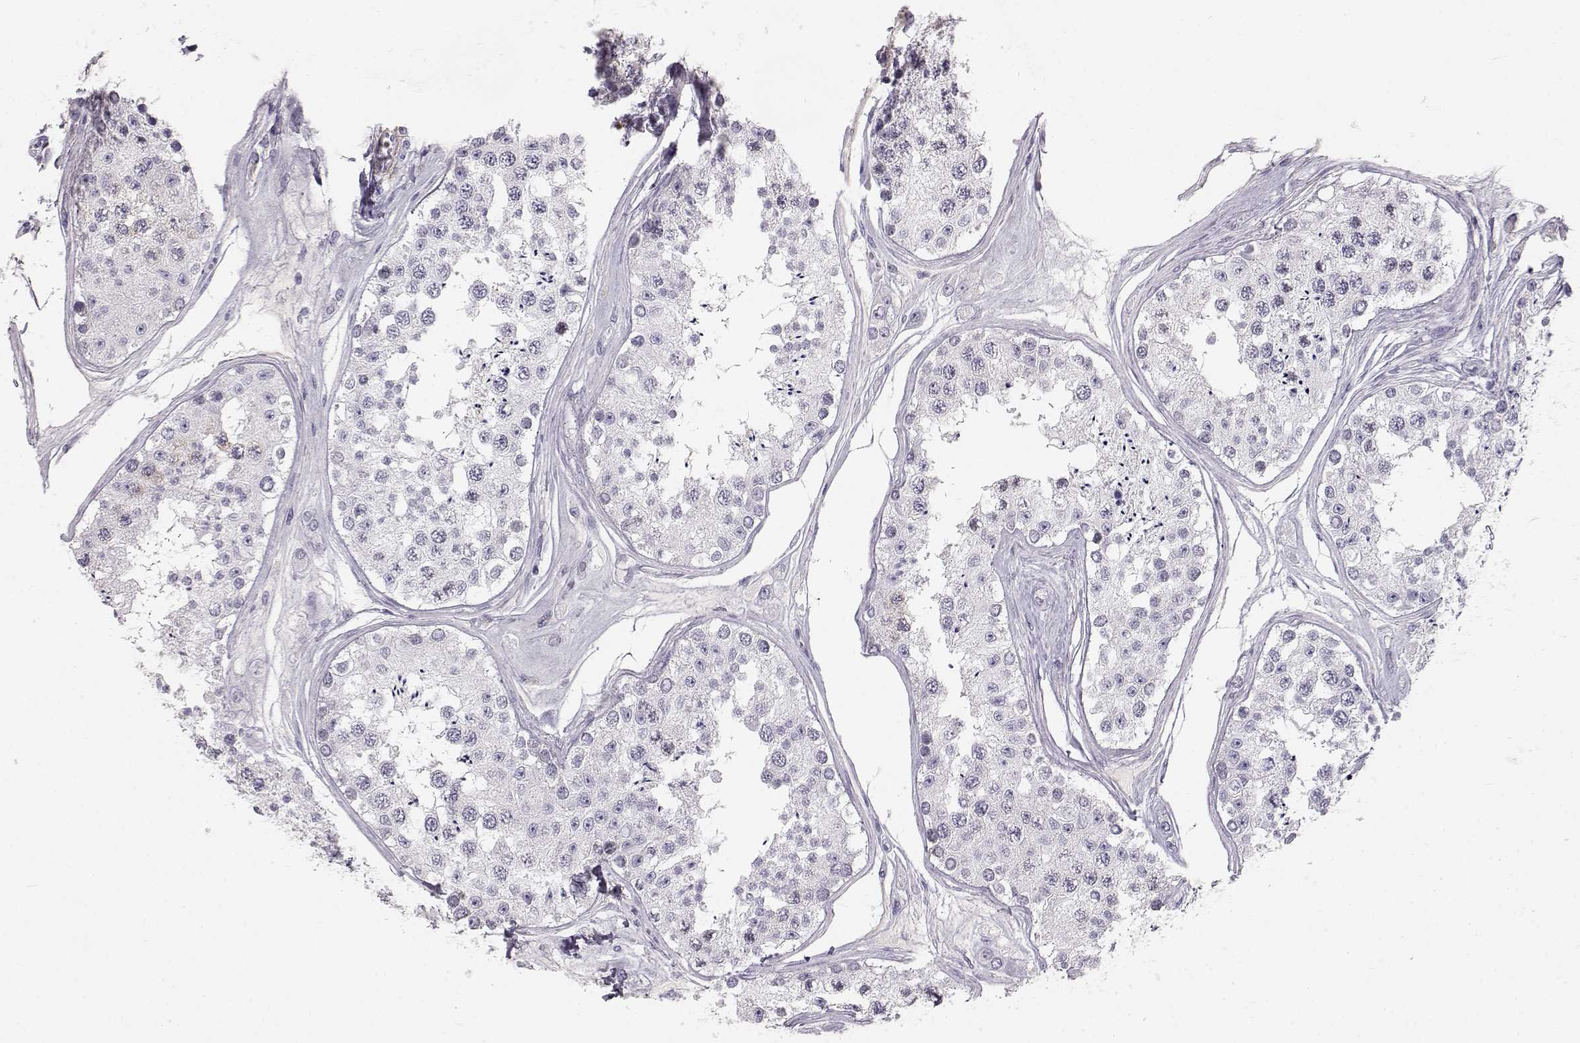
{"staining": {"intensity": "negative", "quantity": "none", "location": "none"}, "tissue": "testis", "cell_type": "Cells in seminiferous ducts", "image_type": "normal", "snomed": [{"axis": "morphology", "description": "Normal tissue, NOS"}, {"axis": "topography", "description": "Testis"}], "caption": "This histopathology image is of unremarkable testis stained with IHC to label a protein in brown with the nuclei are counter-stained blue. There is no expression in cells in seminiferous ducts. (DAB IHC with hematoxylin counter stain).", "gene": "KRTAP16", "patient": {"sex": "male", "age": 25}}